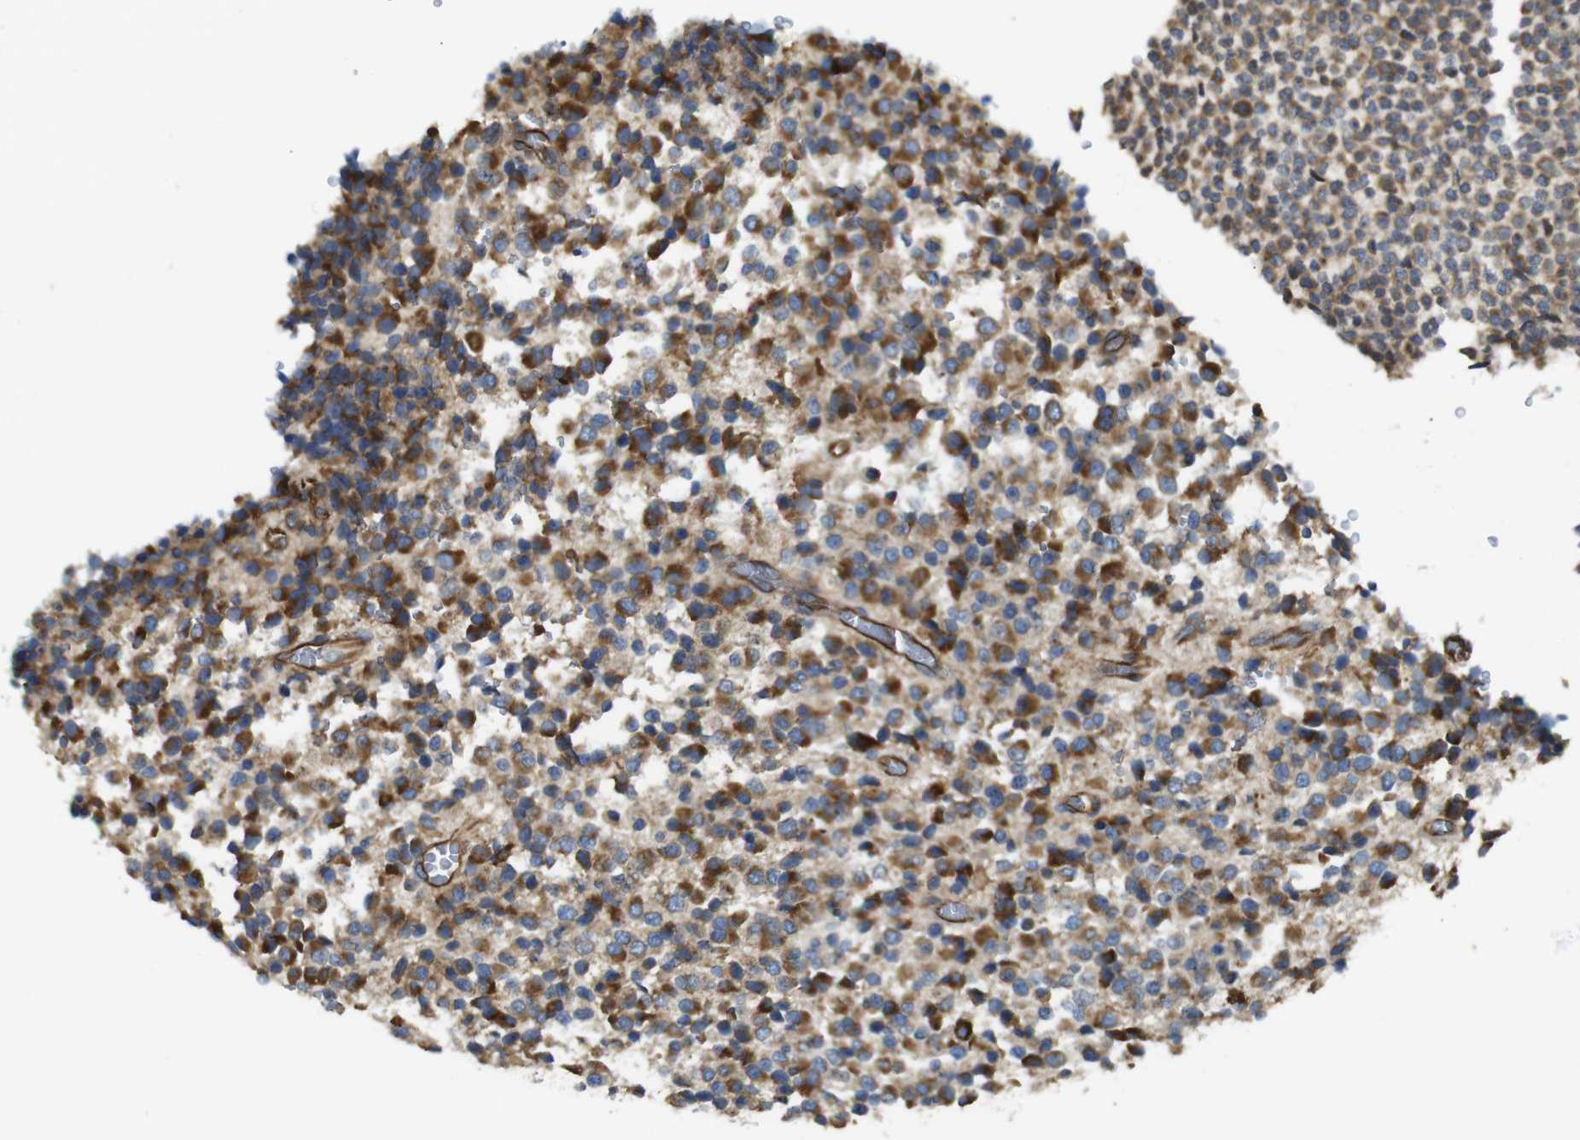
{"staining": {"intensity": "moderate", "quantity": ">75%", "location": "cytoplasmic/membranous"}, "tissue": "glioma", "cell_type": "Tumor cells", "image_type": "cancer", "snomed": [{"axis": "morphology", "description": "Glioma, malignant, High grade"}, {"axis": "topography", "description": "pancreas cauda"}], "caption": "This image reveals glioma stained with immunohistochemistry (IHC) to label a protein in brown. The cytoplasmic/membranous of tumor cells show moderate positivity for the protein. Nuclei are counter-stained blue.", "gene": "POMK", "patient": {"sex": "male", "age": 60}}